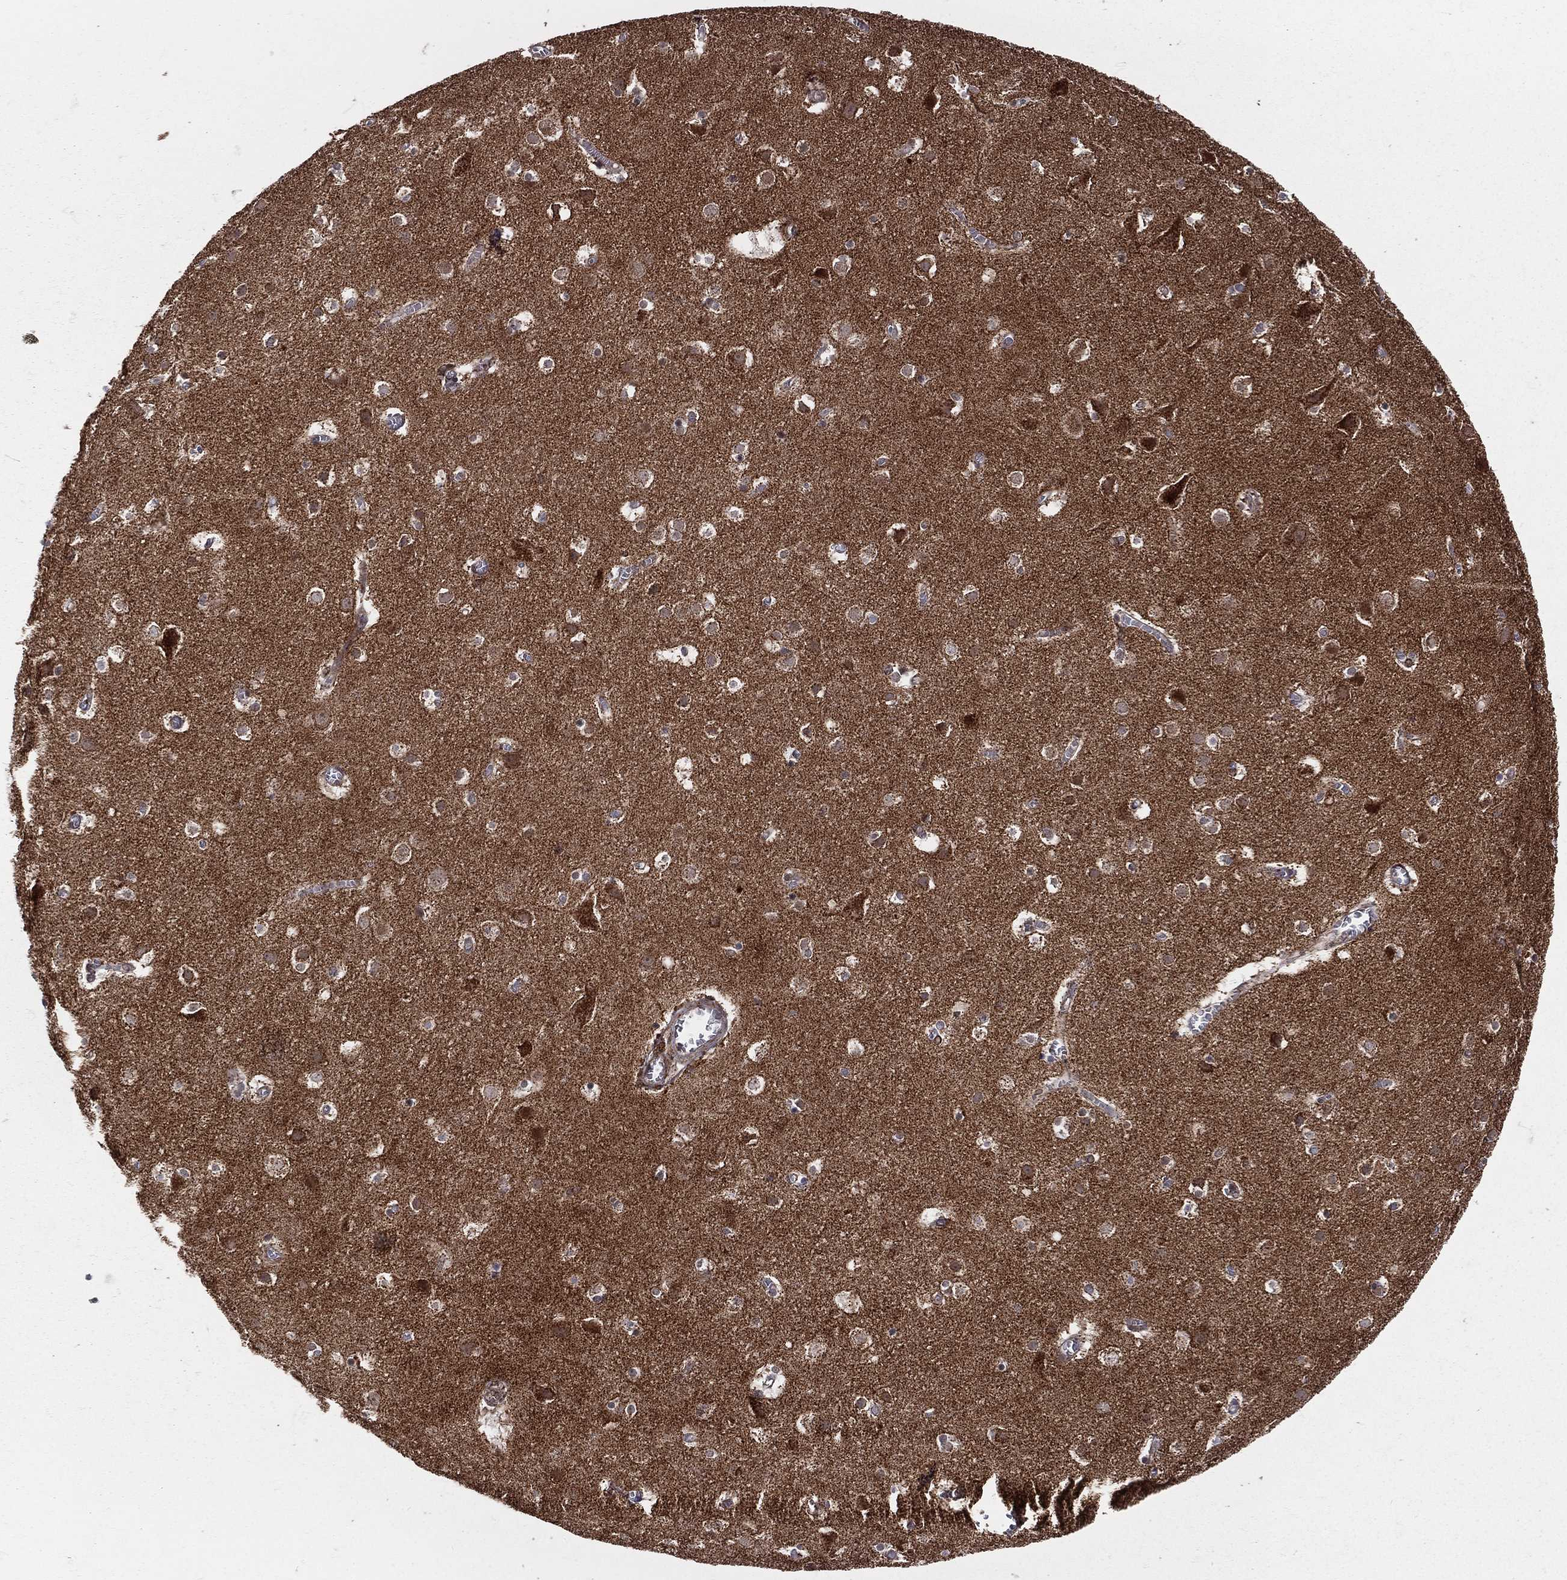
{"staining": {"intensity": "negative", "quantity": "none", "location": "none"}, "tissue": "cerebral cortex", "cell_type": "Endothelial cells", "image_type": "normal", "snomed": [{"axis": "morphology", "description": "Normal tissue, NOS"}, {"axis": "topography", "description": "Cerebral cortex"}], "caption": "High power microscopy photomicrograph of an IHC photomicrograph of unremarkable cerebral cortex, revealing no significant staining in endothelial cells.", "gene": "MDM2", "patient": {"sex": "male", "age": 59}}